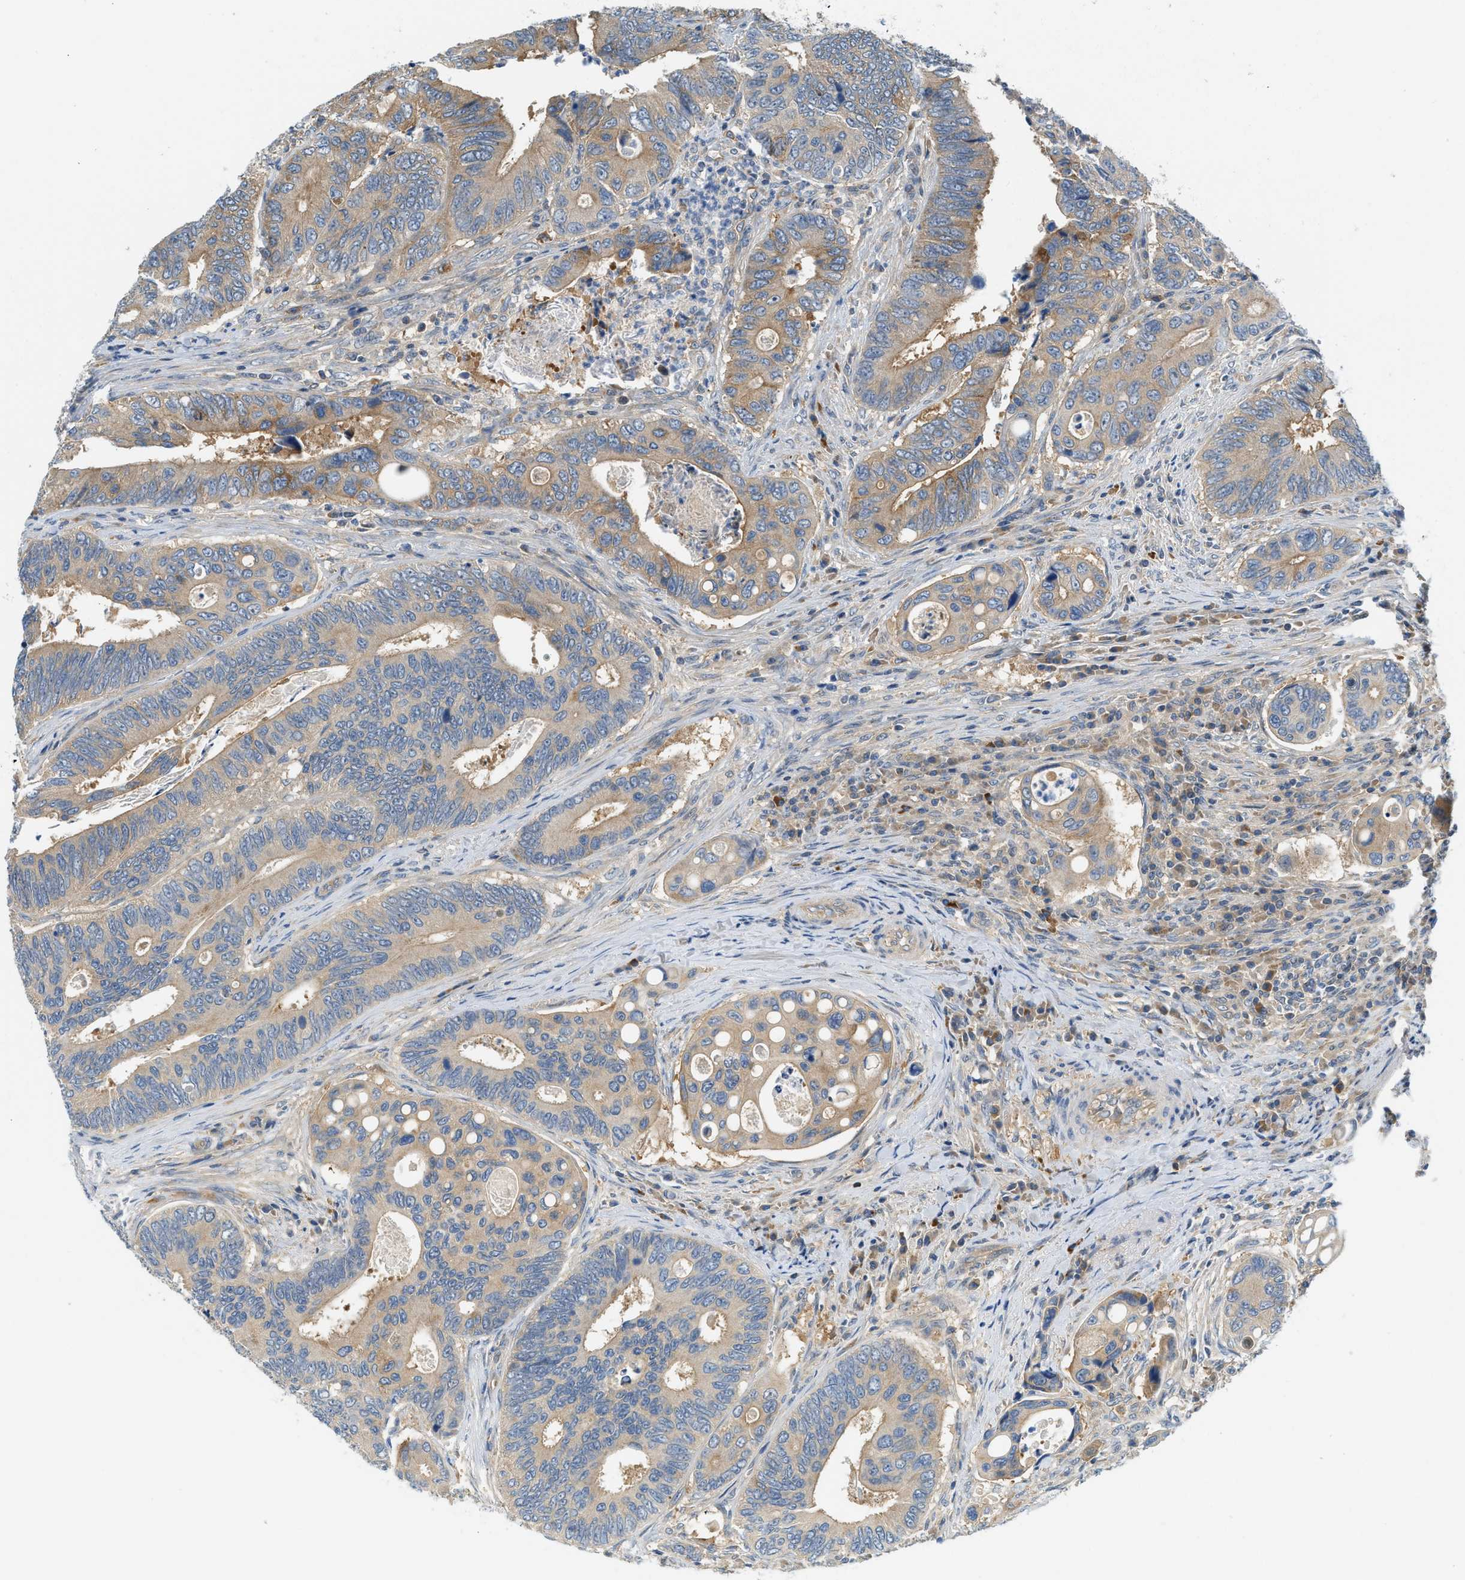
{"staining": {"intensity": "moderate", "quantity": ">75%", "location": "cytoplasmic/membranous"}, "tissue": "colorectal cancer", "cell_type": "Tumor cells", "image_type": "cancer", "snomed": [{"axis": "morphology", "description": "Inflammation, NOS"}, {"axis": "morphology", "description": "Adenocarcinoma, NOS"}, {"axis": "topography", "description": "Colon"}], "caption": "DAB immunohistochemical staining of human colorectal cancer displays moderate cytoplasmic/membranous protein positivity in approximately >75% of tumor cells.", "gene": "KCNK1", "patient": {"sex": "male", "age": 72}}